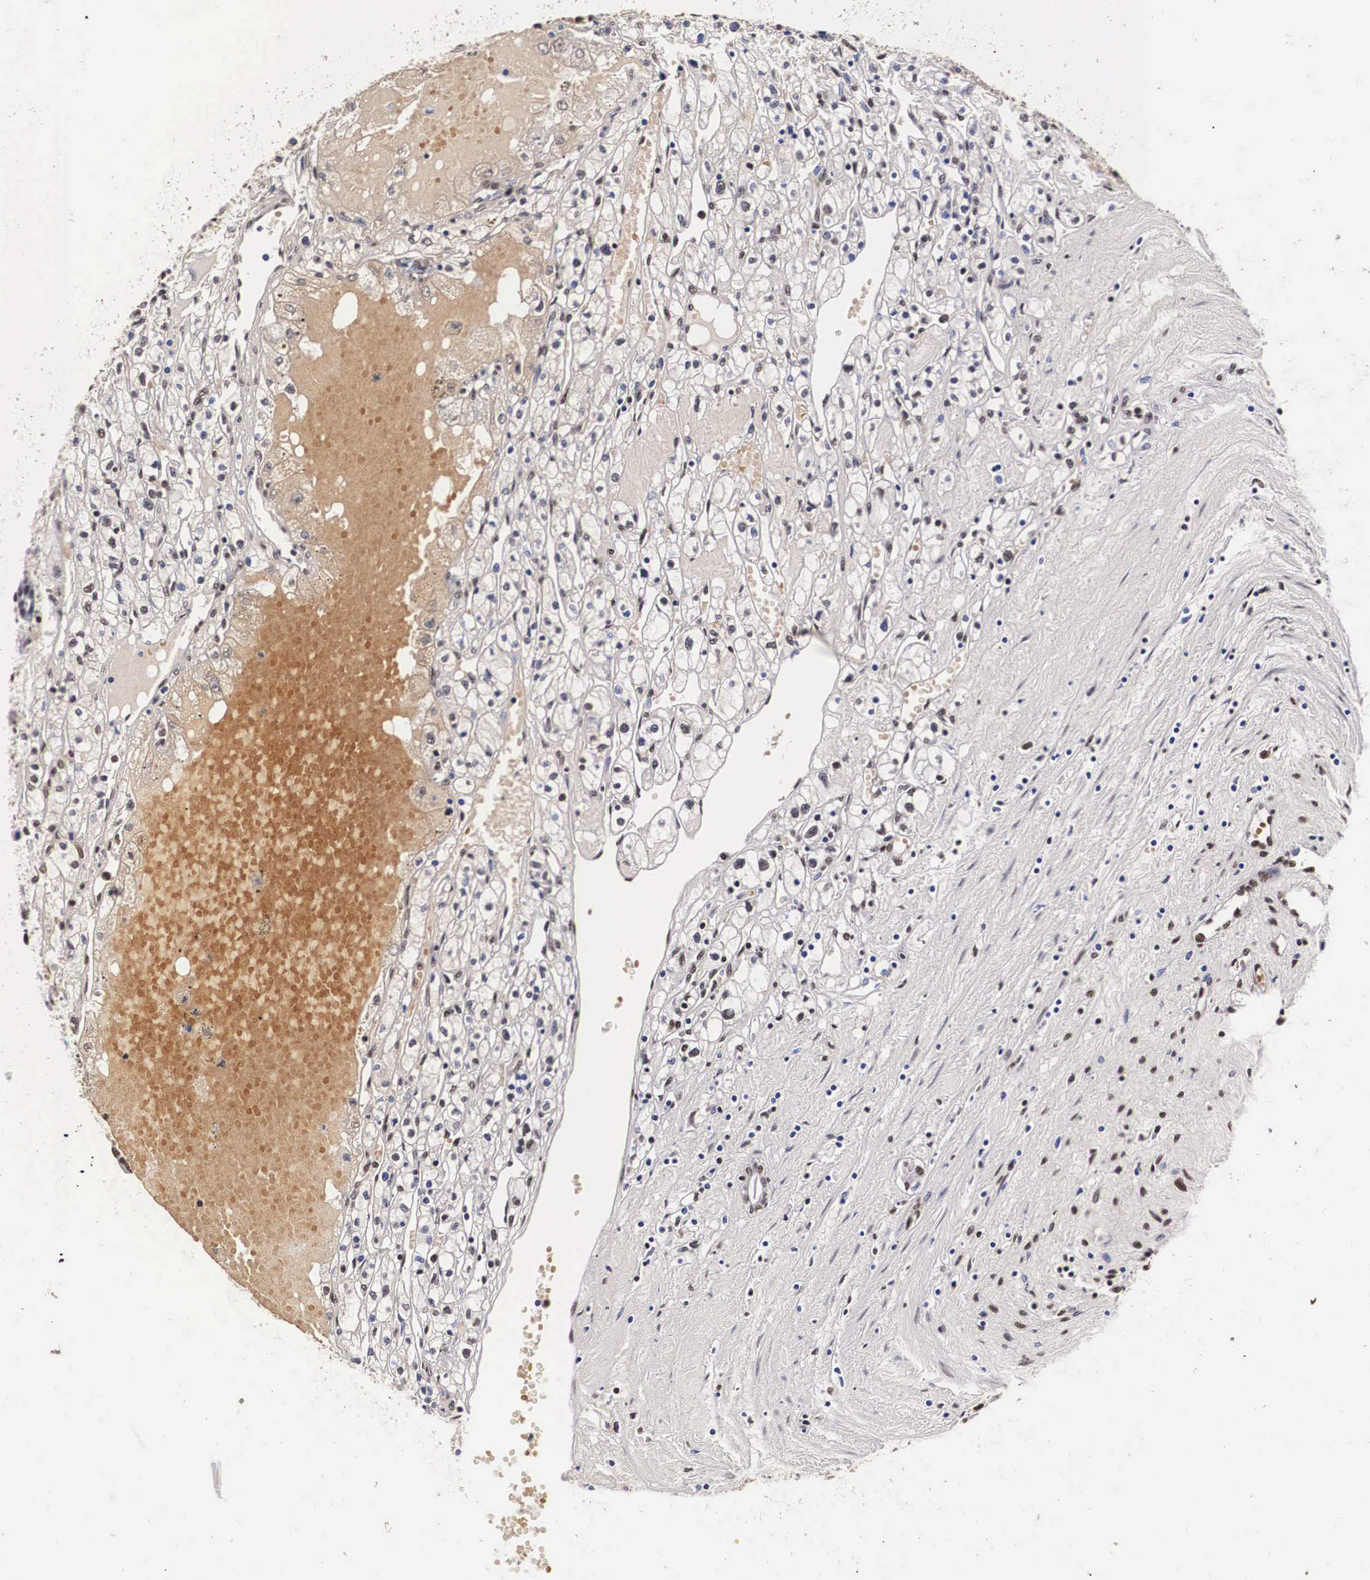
{"staining": {"intensity": "weak", "quantity": "<25%", "location": "nuclear"}, "tissue": "renal cancer", "cell_type": "Tumor cells", "image_type": "cancer", "snomed": [{"axis": "morphology", "description": "Adenocarcinoma, NOS"}, {"axis": "topography", "description": "Kidney"}], "caption": "The micrograph shows no significant staining in tumor cells of renal cancer.", "gene": "PABPN1", "patient": {"sex": "male", "age": 56}}